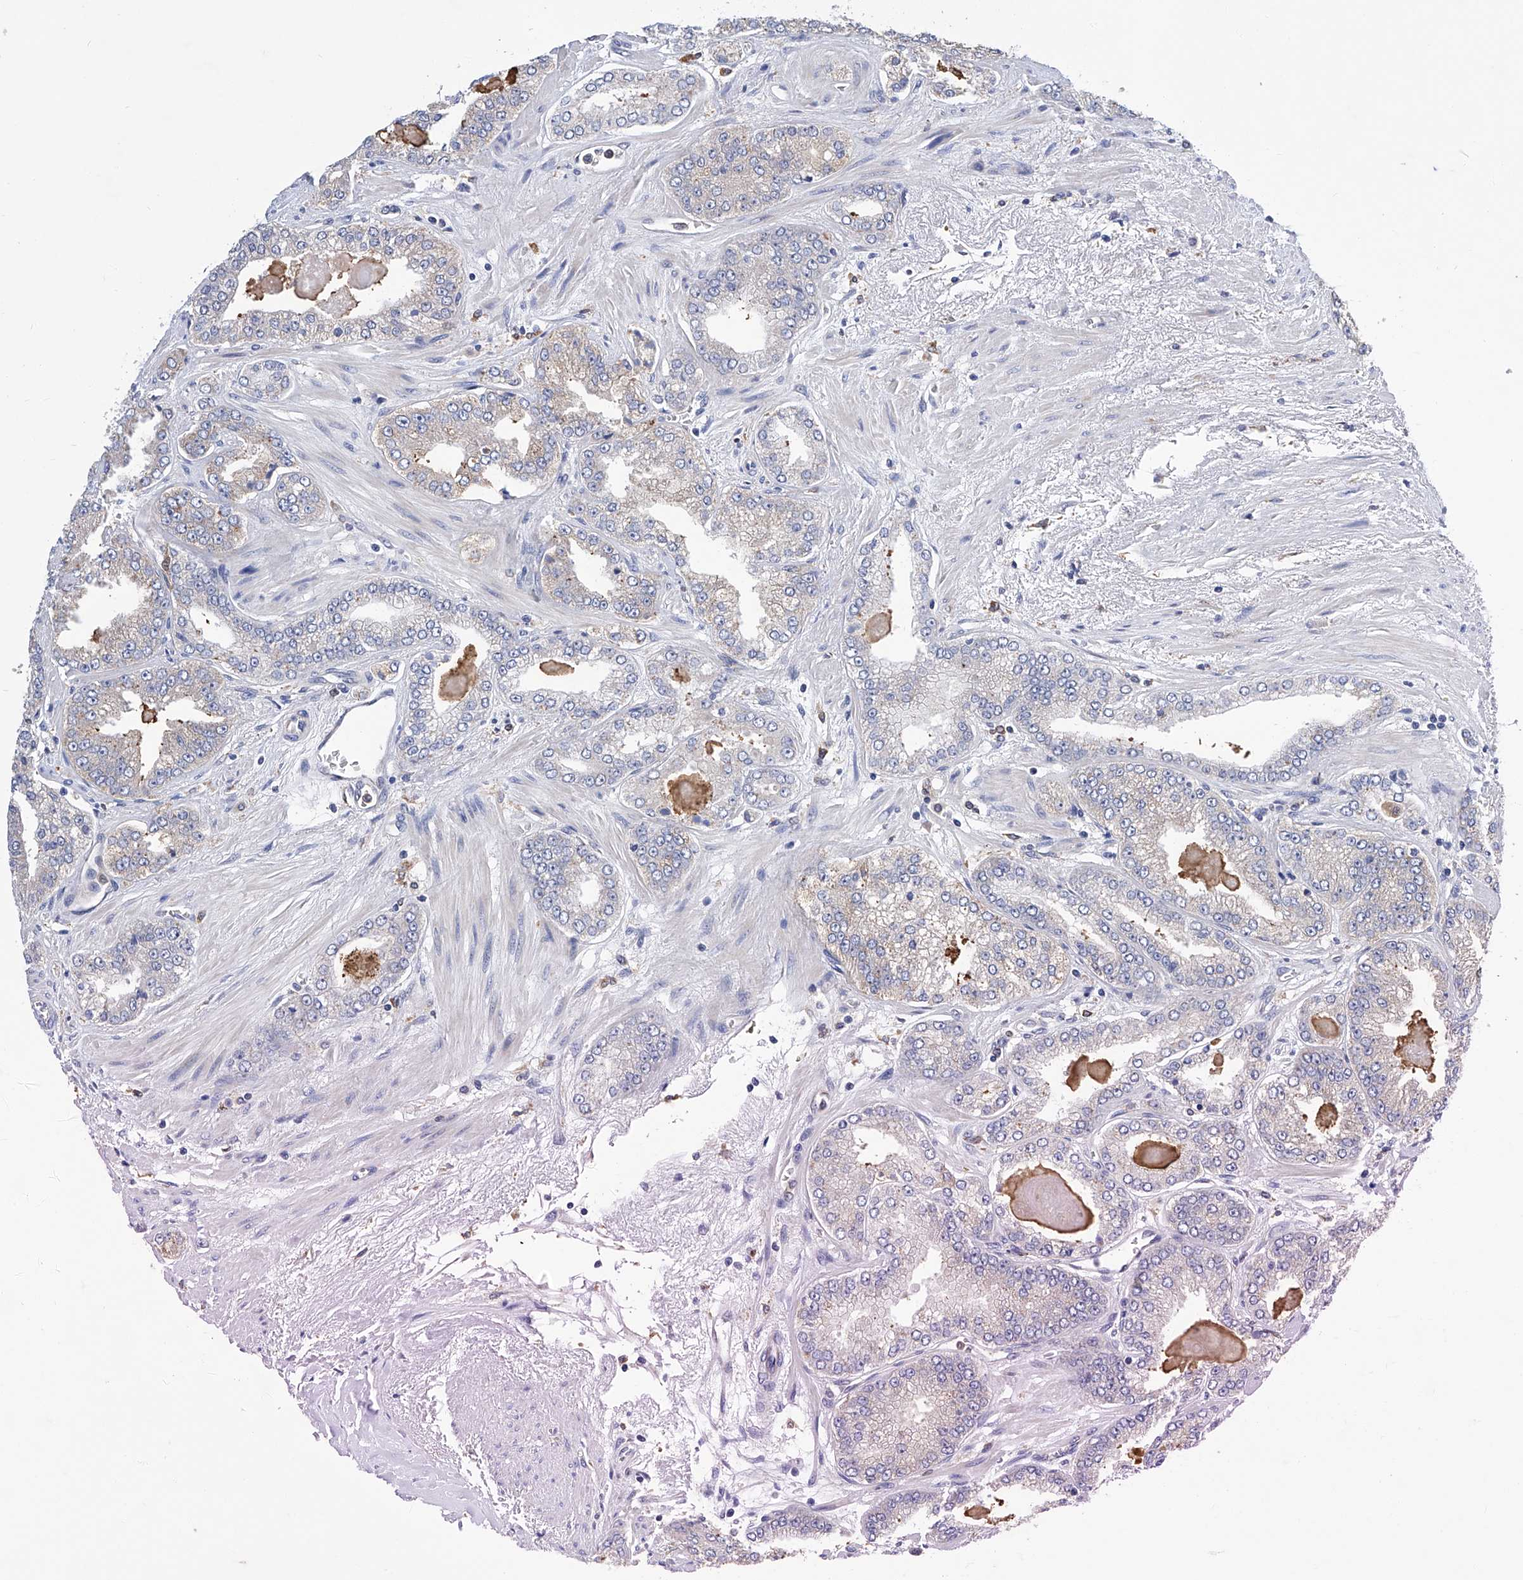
{"staining": {"intensity": "weak", "quantity": "<25%", "location": "cytoplasmic/membranous"}, "tissue": "prostate cancer", "cell_type": "Tumor cells", "image_type": "cancer", "snomed": [{"axis": "morphology", "description": "Adenocarcinoma, High grade"}, {"axis": "topography", "description": "Prostate"}], "caption": "Micrograph shows no significant protein positivity in tumor cells of prostate cancer (high-grade adenocarcinoma).", "gene": "SPATA20", "patient": {"sex": "male", "age": 71}}